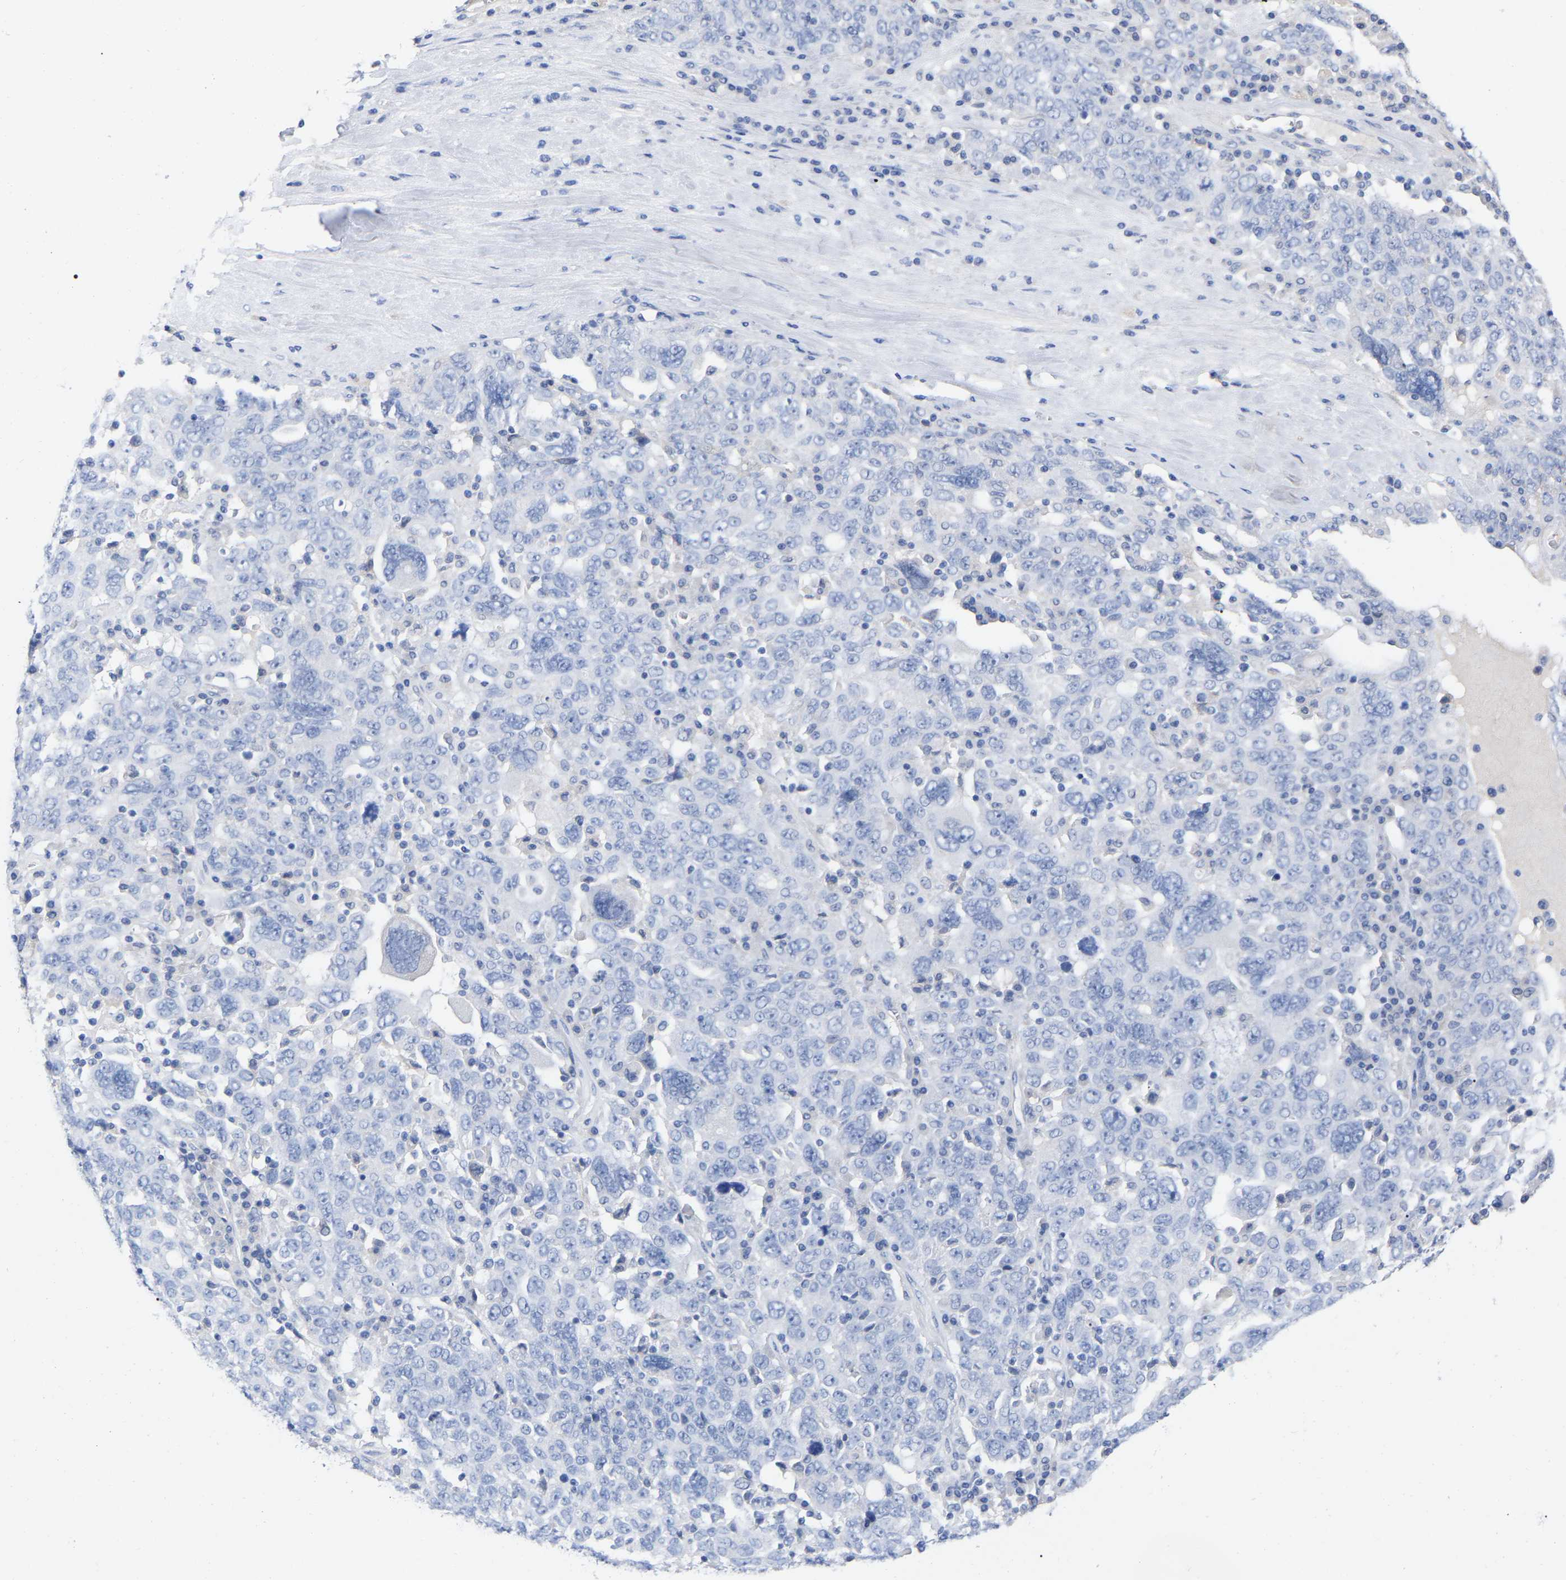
{"staining": {"intensity": "negative", "quantity": "none", "location": "none"}, "tissue": "ovarian cancer", "cell_type": "Tumor cells", "image_type": "cancer", "snomed": [{"axis": "morphology", "description": "Carcinoma, endometroid"}, {"axis": "topography", "description": "Ovary"}], "caption": "Immunohistochemistry (IHC) of ovarian cancer (endometroid carcinoma) reveals no expression in tumor cells.", "gene": "HAPLN1", "patient": {"sex": "female", "age": 62}}